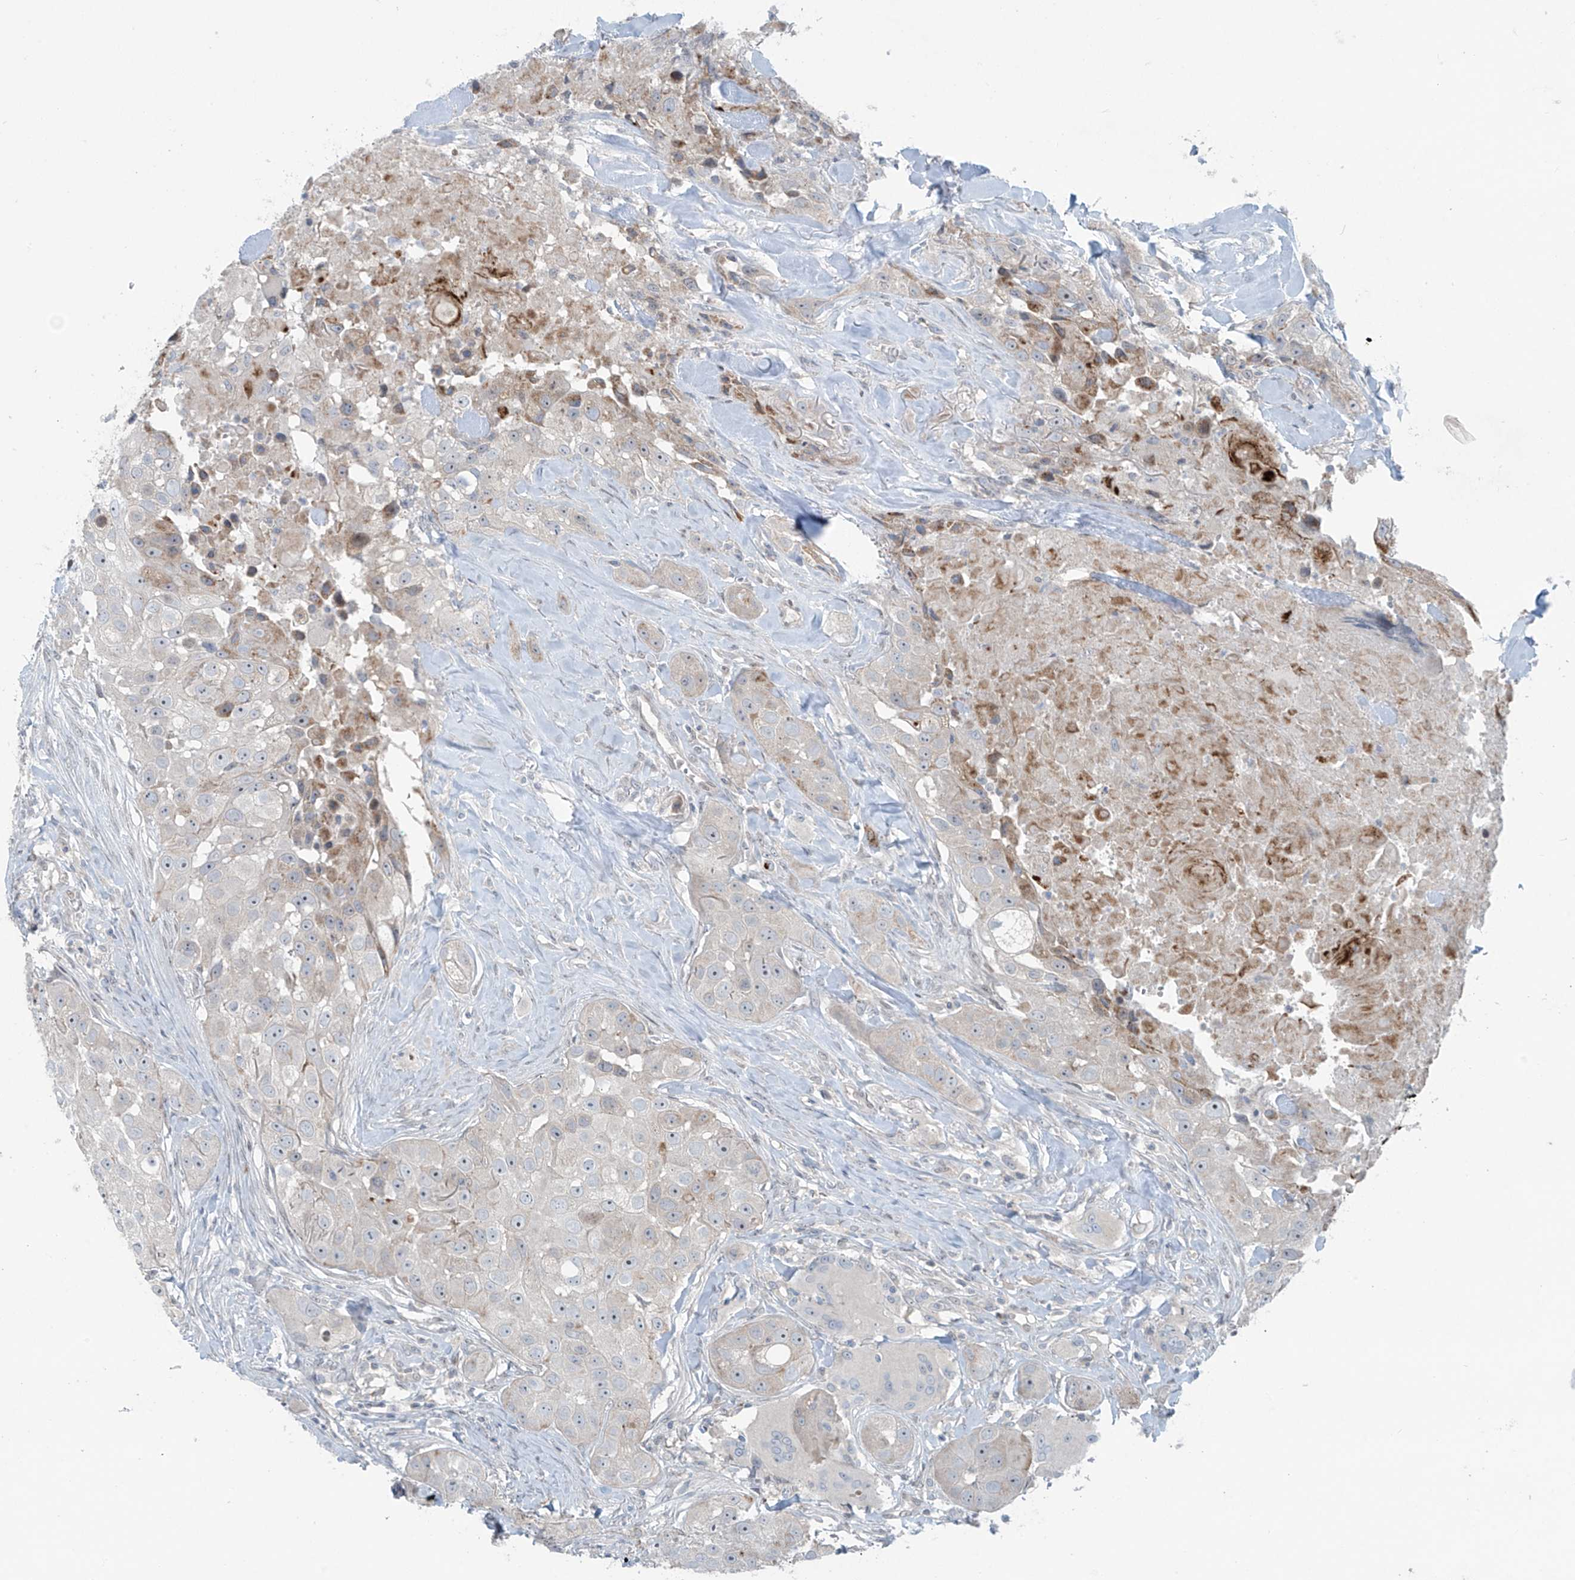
{"staining": {"intensity": "negative", "quantity": "none", "location": "none"}, "tissue": "head and neck cancer", "cell_type": "Tumor cells", "image_type": "cancer", "snomed": [{"axis": "morphology", "description": "Normal tissue, NOS"}, {"axis": "morphology", "description": "Squamous cell carcinoma, NOS"}, {"axis": "topography", "description": "Skeletal muscle"}, {"axis": "topography", "description": "Head-Neck"}], "caption": "High power microscopy photomicrograph of an IHC micrograph of head and neck cancer (squamous cell carcinoma), revealing no significant expression in tumor cells.", "gene": "PPAT", "patient": {"sex": "male", "age": 51}}